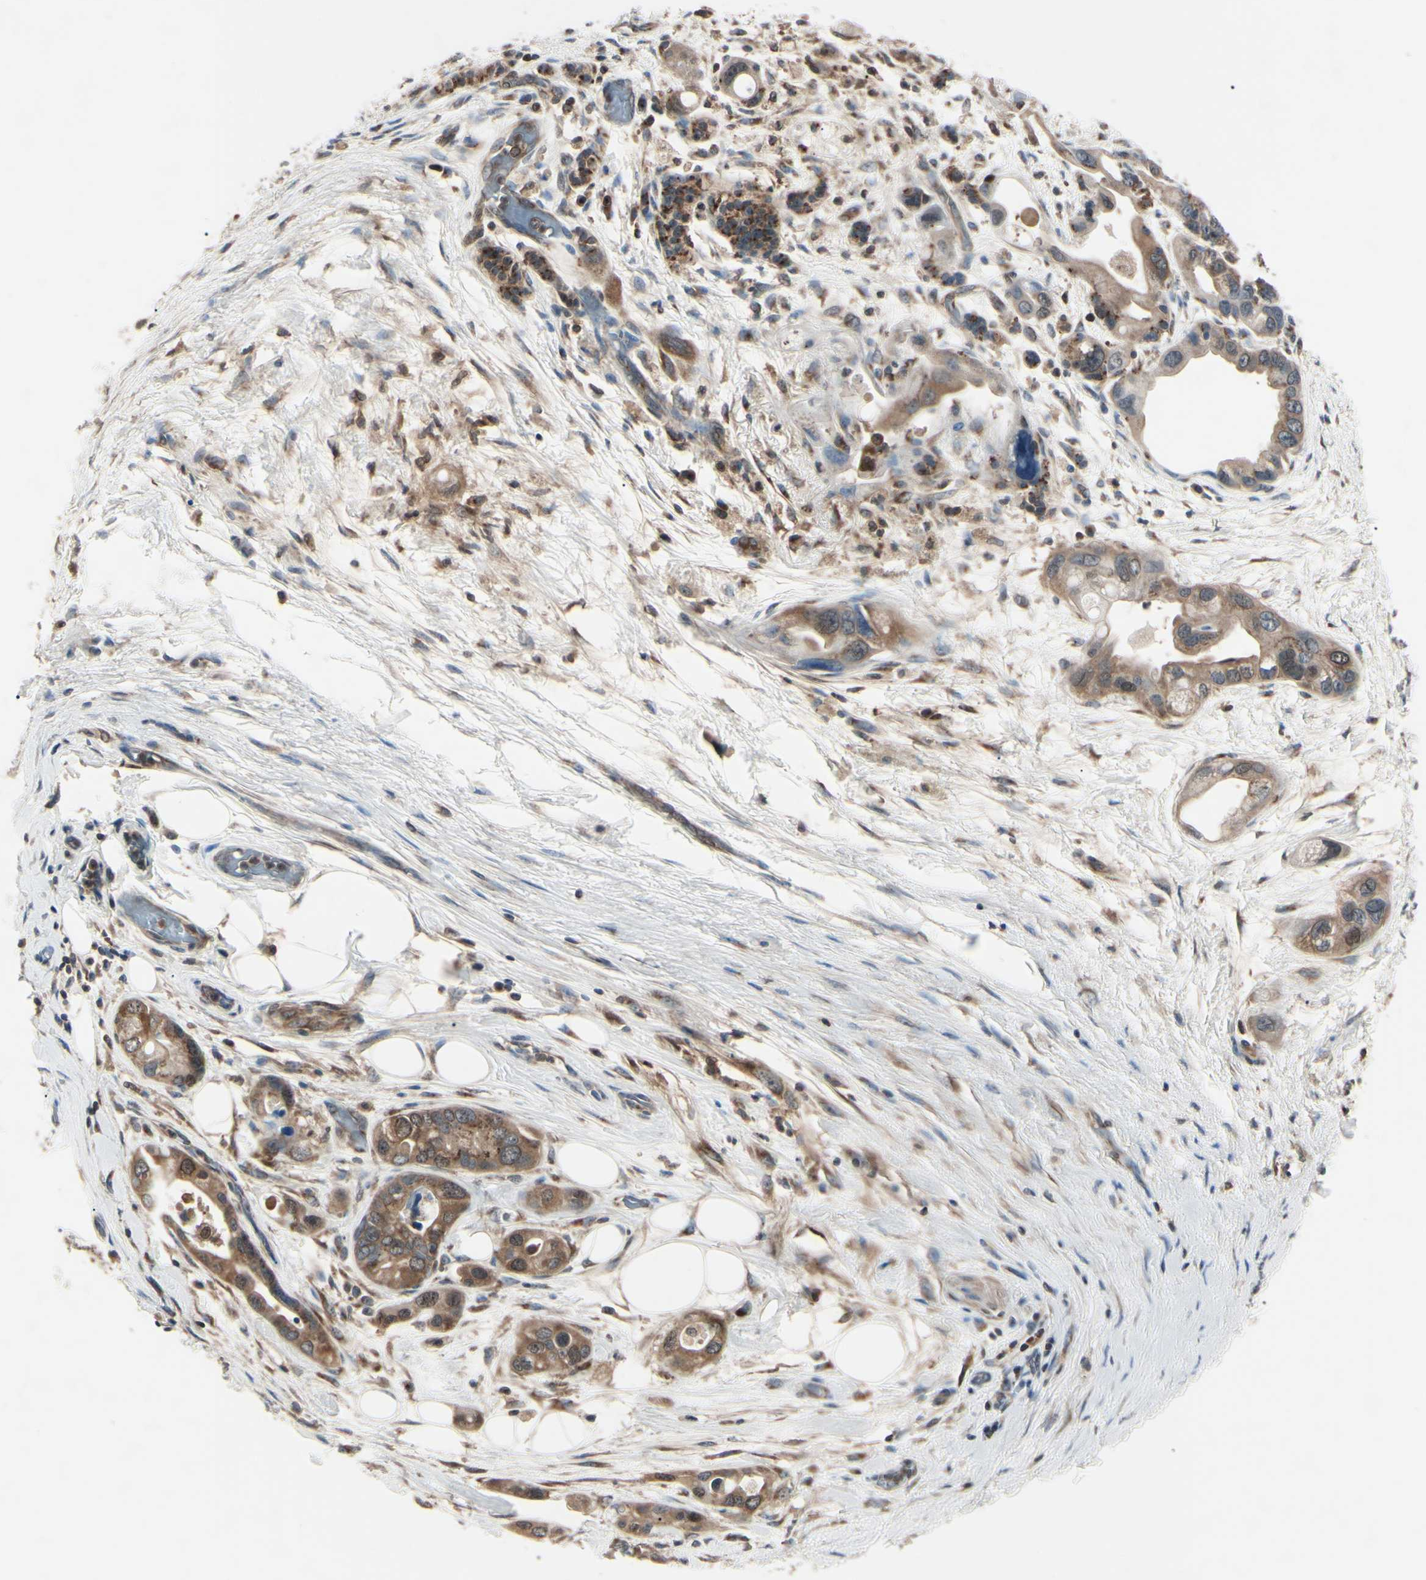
{"staining": {"intensity": "moderate", "quantity": "25%-75%", "location": "cytoplasmic/membranous,nuclear"}, "tissue": "pancreatic cancer", "cell_type": "Tumor cells", "image_type": "cancer", "snomed": [{"axis": "morphology", "description": "Adenocarcinoma, NOS"}, {"axis": "topography", "description": "Pancreas"}], "caption": "Adenocarcinoma (pancreatic) stained with DAB immunohistochemistry (IHC) reveals medium levels of moderate cytoplasmic/membranous and nuclear staining in approximately 25%-75% of tumor cells.", "gene": "MAPRE1", "patient": {"sex": "female", "age": 77}}